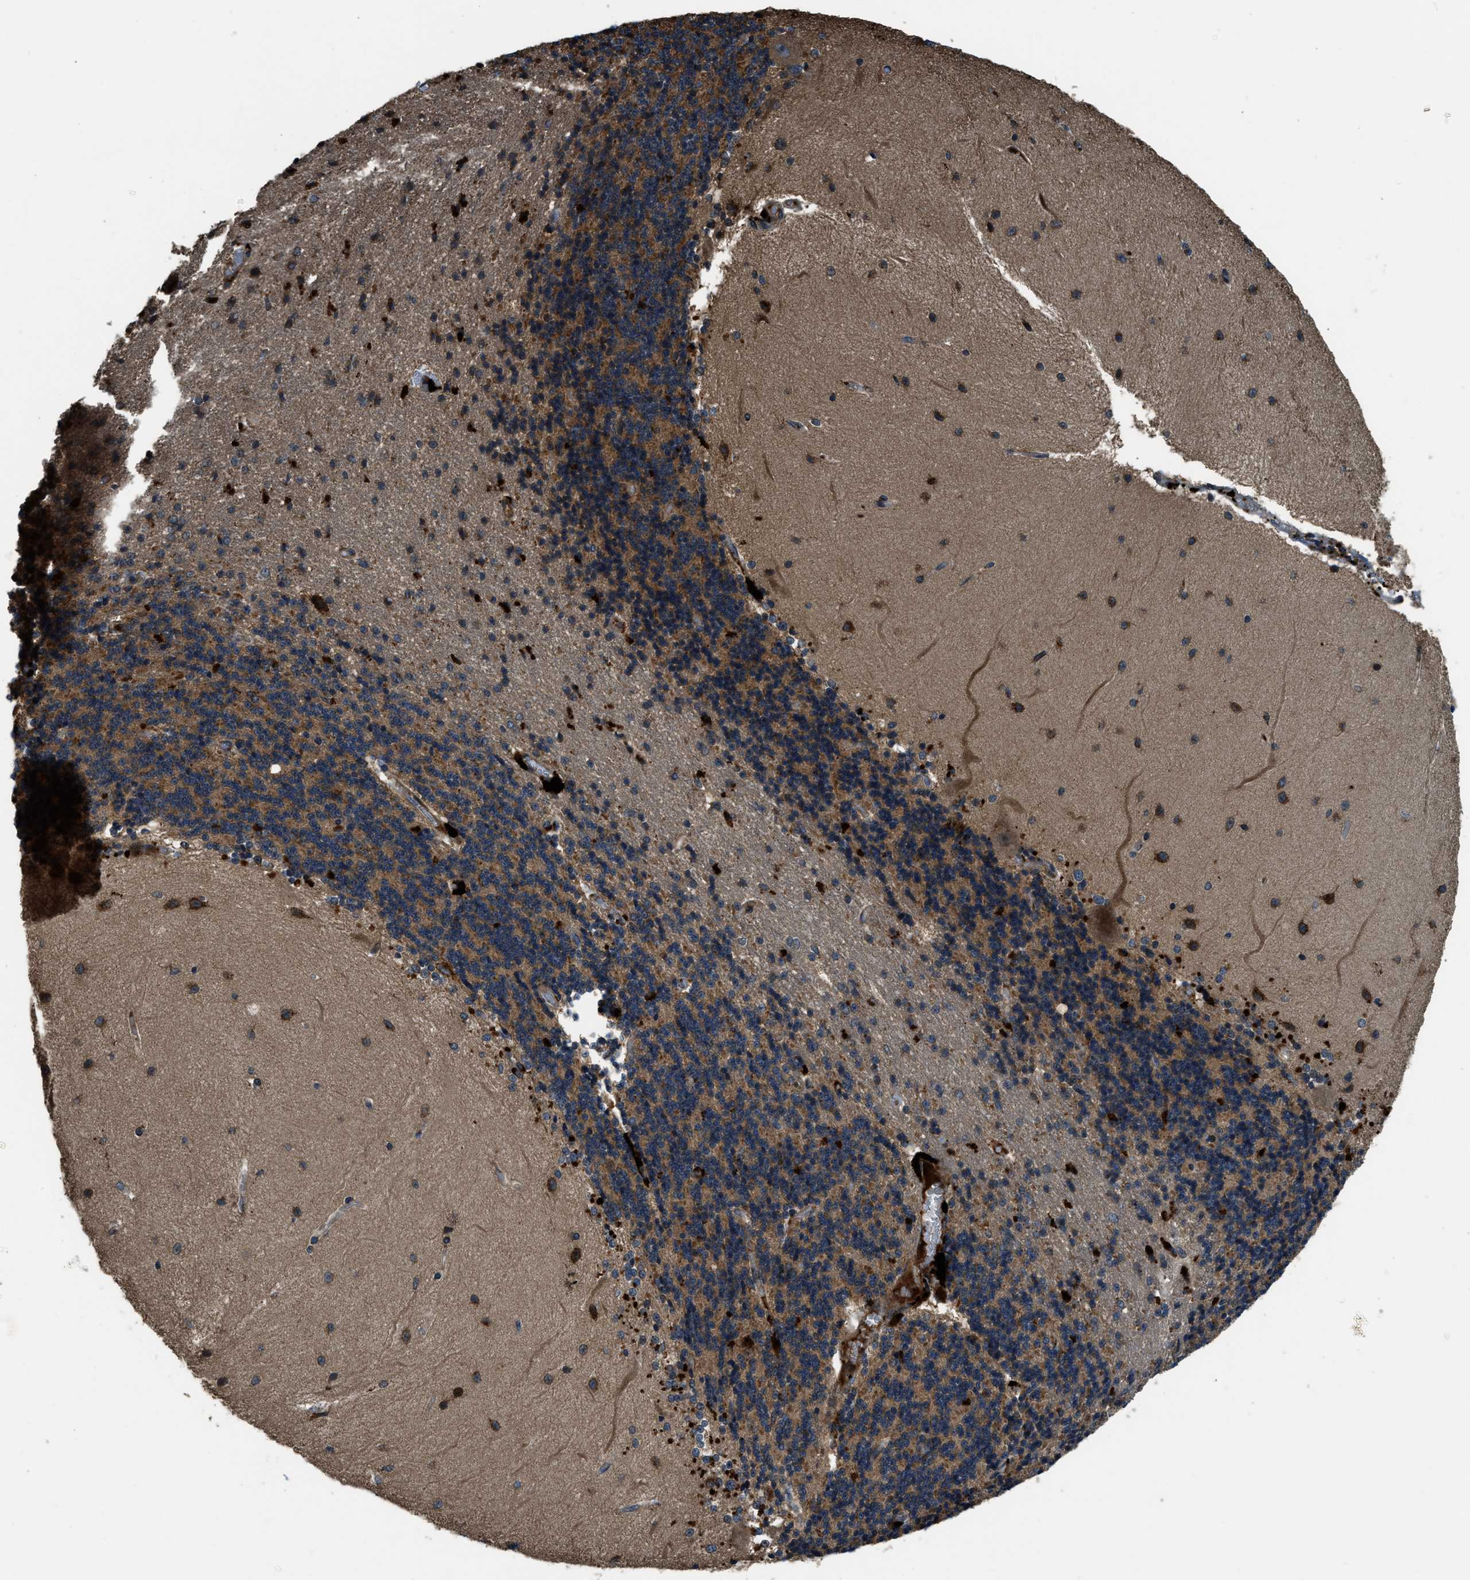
{"staining": {"intensity": "strong", "quantity": "25%-75%", "location": "cytoplasmic/membranous"}, "tissue": "cerebellum", "cell_type": "Cells in granular layer", "image_type": "normal", "snomed": [{"axis": "morphology", "description": "Normal tissue, NOS"}, {"axis": "topography", "description": "Cerebellum"}], "caption": "Immunohistochemical staining of benign cerebellum demonstrates strong cytoplasmic/membranous protein staining in about 25%-75% of cells in granular layer.", "gene": "GGH", "patient": {"sex": "female", "age": 54}}